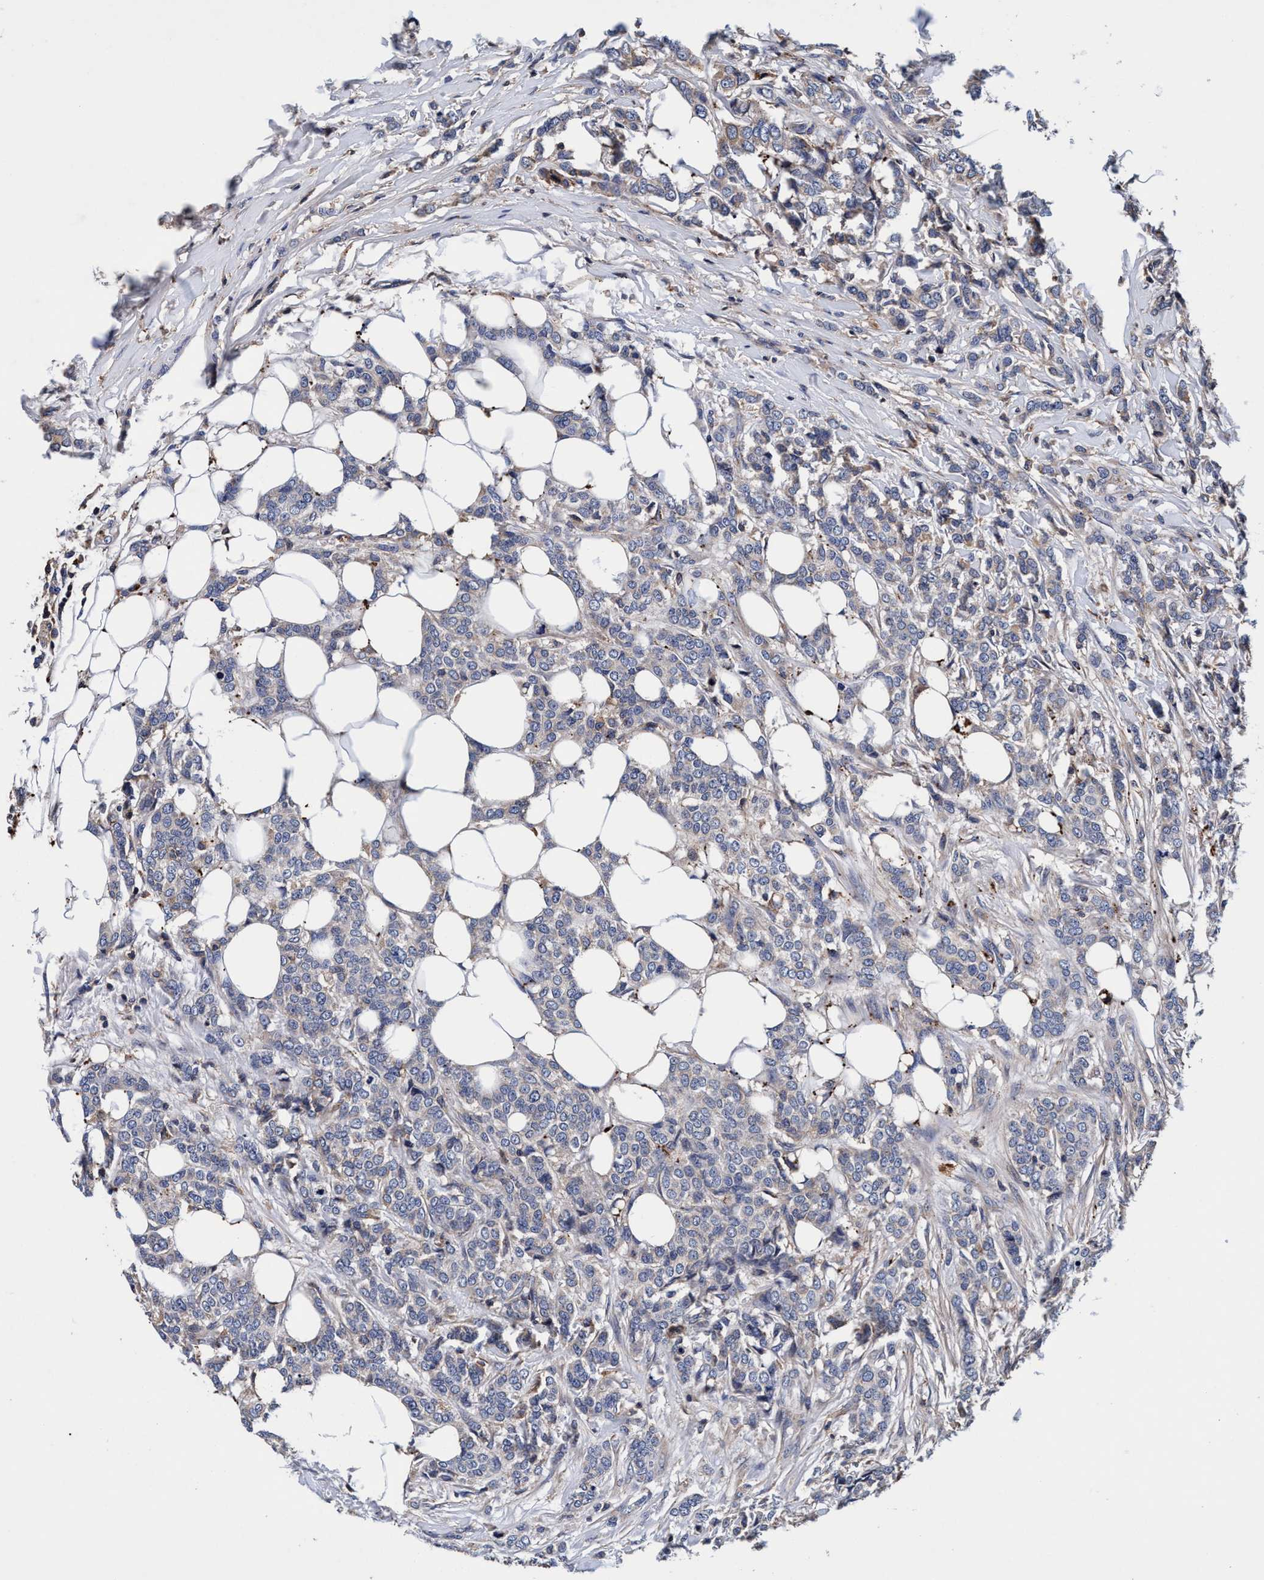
{"staining": {"intensity": "negative", "quantity": "none", "location": "none"}, "tissue": "breast cancer", "cell_type": "Tumor cells", "image_type": "cancer", "snomed": [{"axis": "morphology", "description": "Lobular carcinoma"}, {"axis": "topography", "description": "Skin"}, {"axis": "topography", "description": "Breast"}], "caption": "A photomicrograph of breast cancer (lobular carcinoma) stained for a protein demonstrates no brown staining in tumor cells. Nuclei are stained in blue.", "gene": "RNF208", "patient": {"sex": "female", "age": 46}}